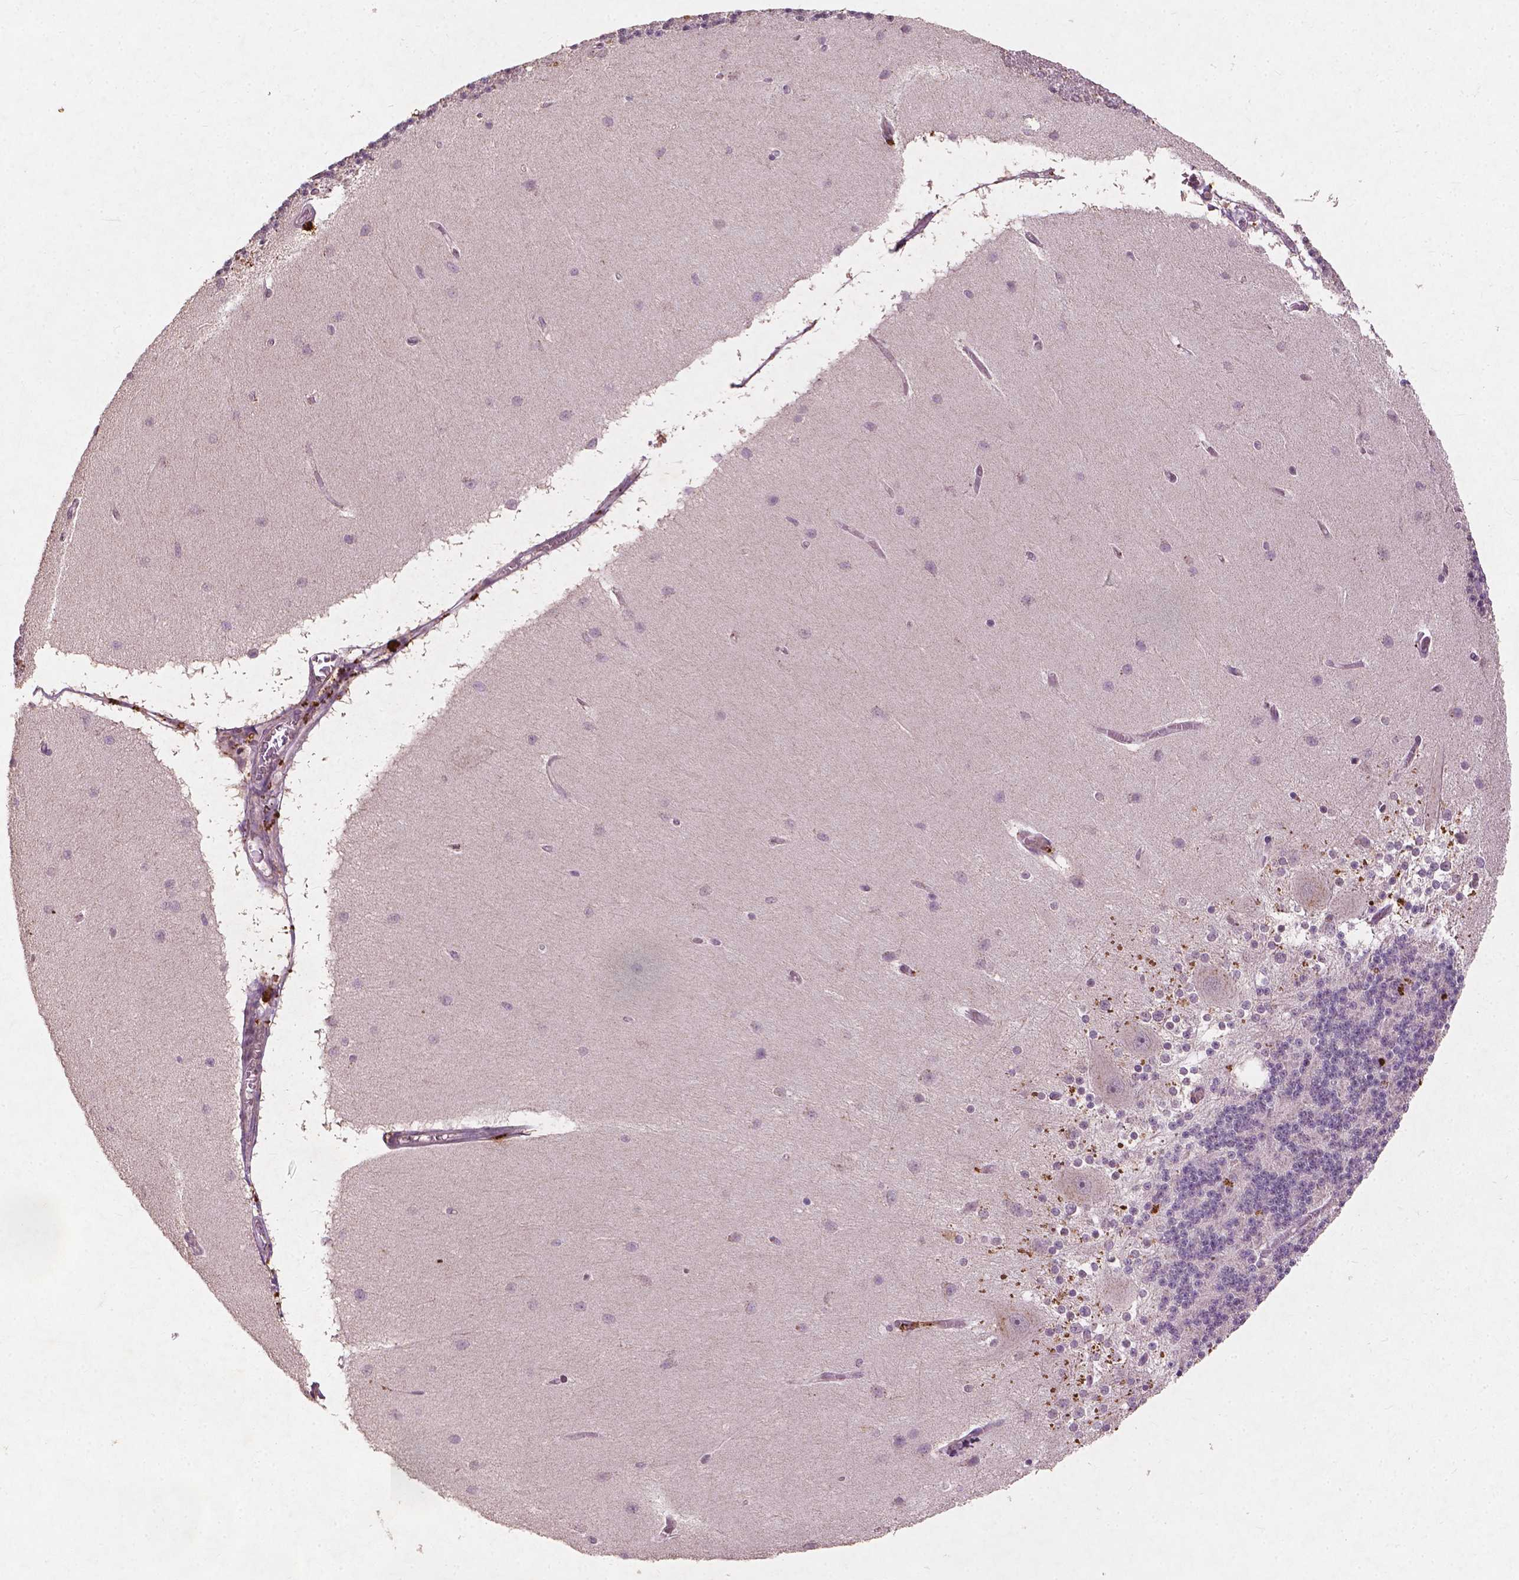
{"staining": {"intensity": "negative", "quantity": "none", "location": "none"}, "tissue": "cerebellum", "cell_type": "Cells in granular layer", "image_type": "normal", "snomed": [{"axis": "morphology", "description": "Normal tissue, NOS"}, {"axis": "topography", "description": "Cerebellum"}], "caption": "An immunohistochemistry image of benign cerebellum is shown. There is no staining in cells in granular layer of cerebellum.", "gene": "SMAD2", "patient": {"sex": "female", "age": 54}}